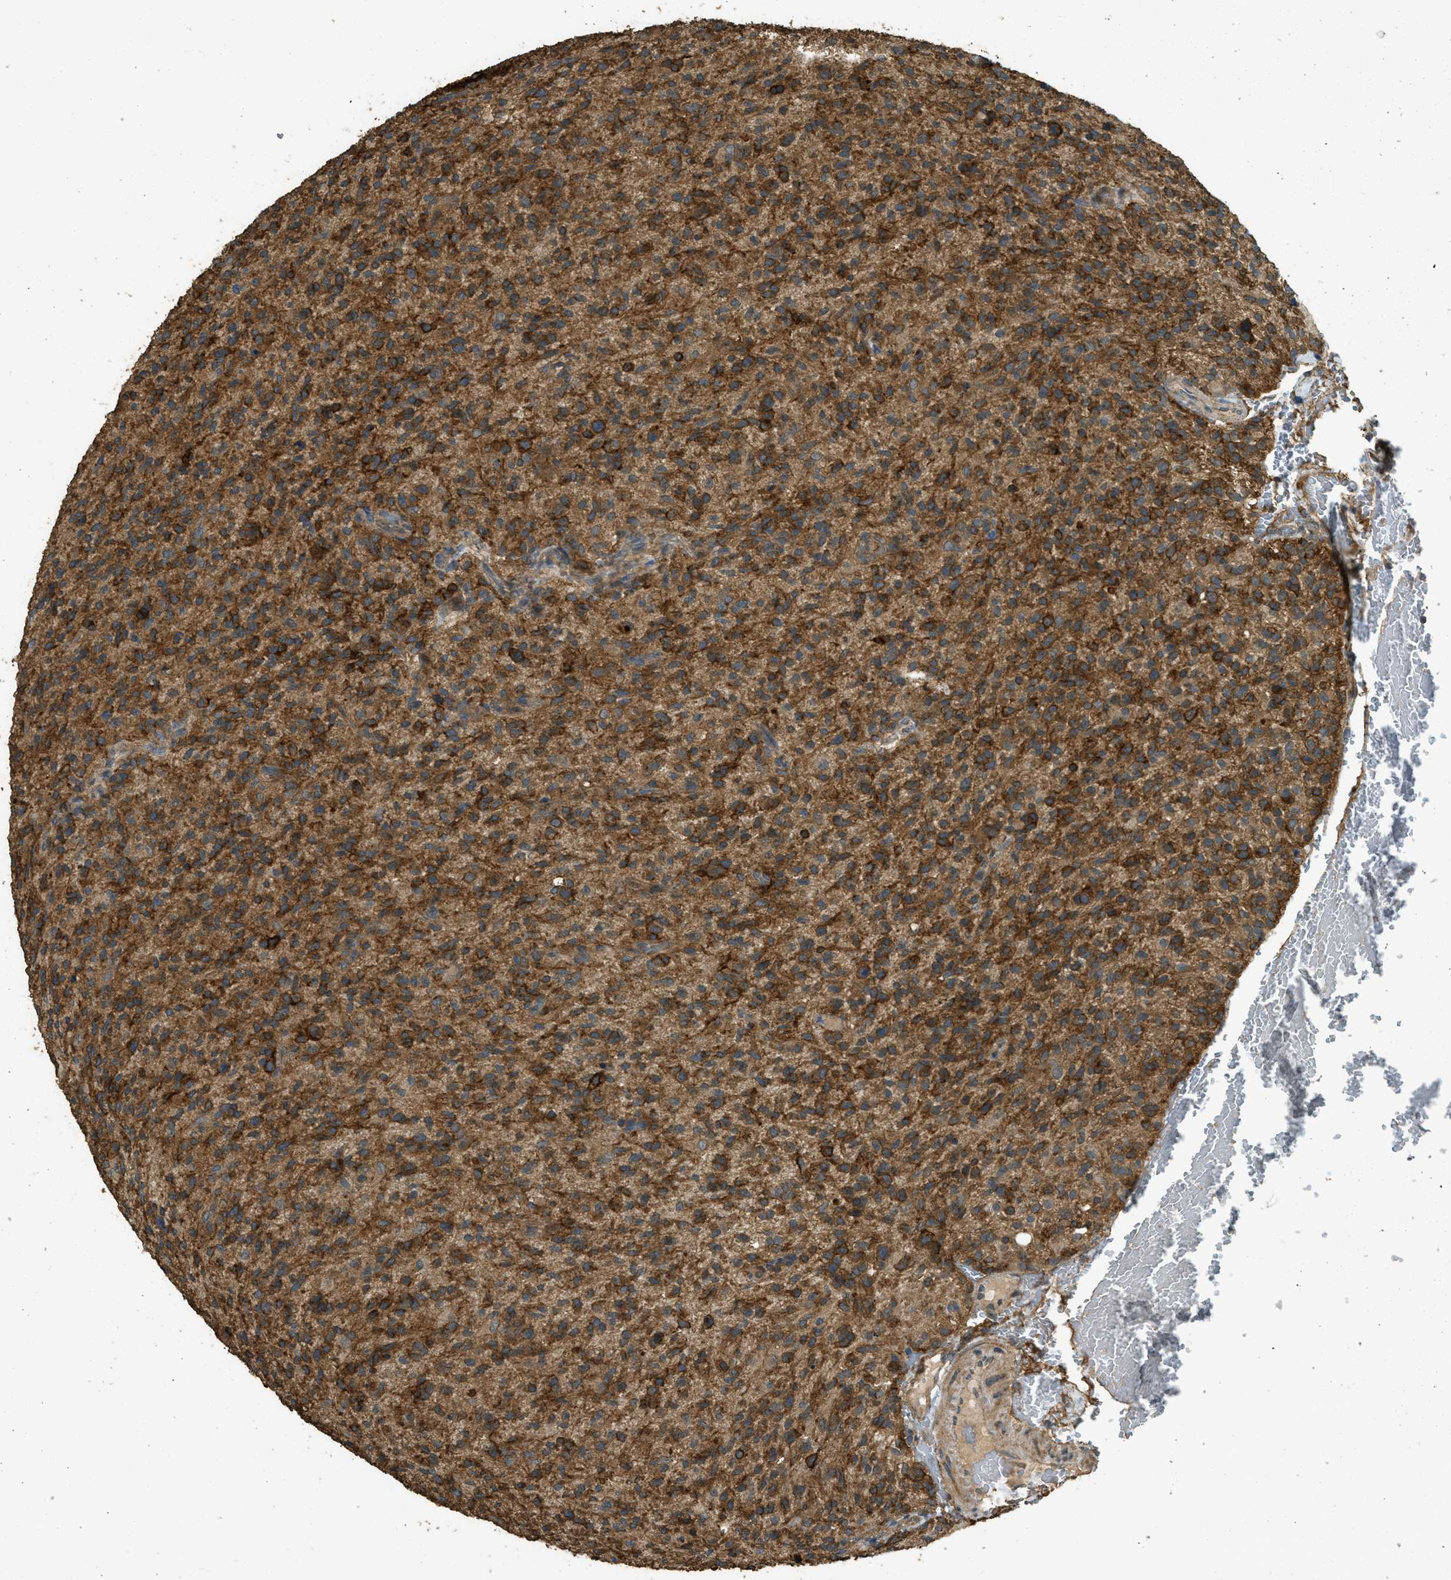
{"staining": {"intensity": "strong", "quantity": ">75%", "location": "cytoplasmic/membranous"}, "tissue": "glioma", "cell_type": "Tumor cells", "image_type": "cancer", "snomed": [{"axis": "morphology", "description": "Glioma, malignant, High grade"}, {"axis": "topography", "description": "Brain"}], "caption": "A micrograph of glioma stained for a protein displays strong cytoplasmic/membranous brown staining in tumor cells. The protein of interest is stained brown, and the nuclei are stained in blue (DAB (3,3'-diaminobenzidine) IHC with brightfield microscopy, high magnification).", "gene": "CD276", "patient": {"sex": "male", "age": 71}}